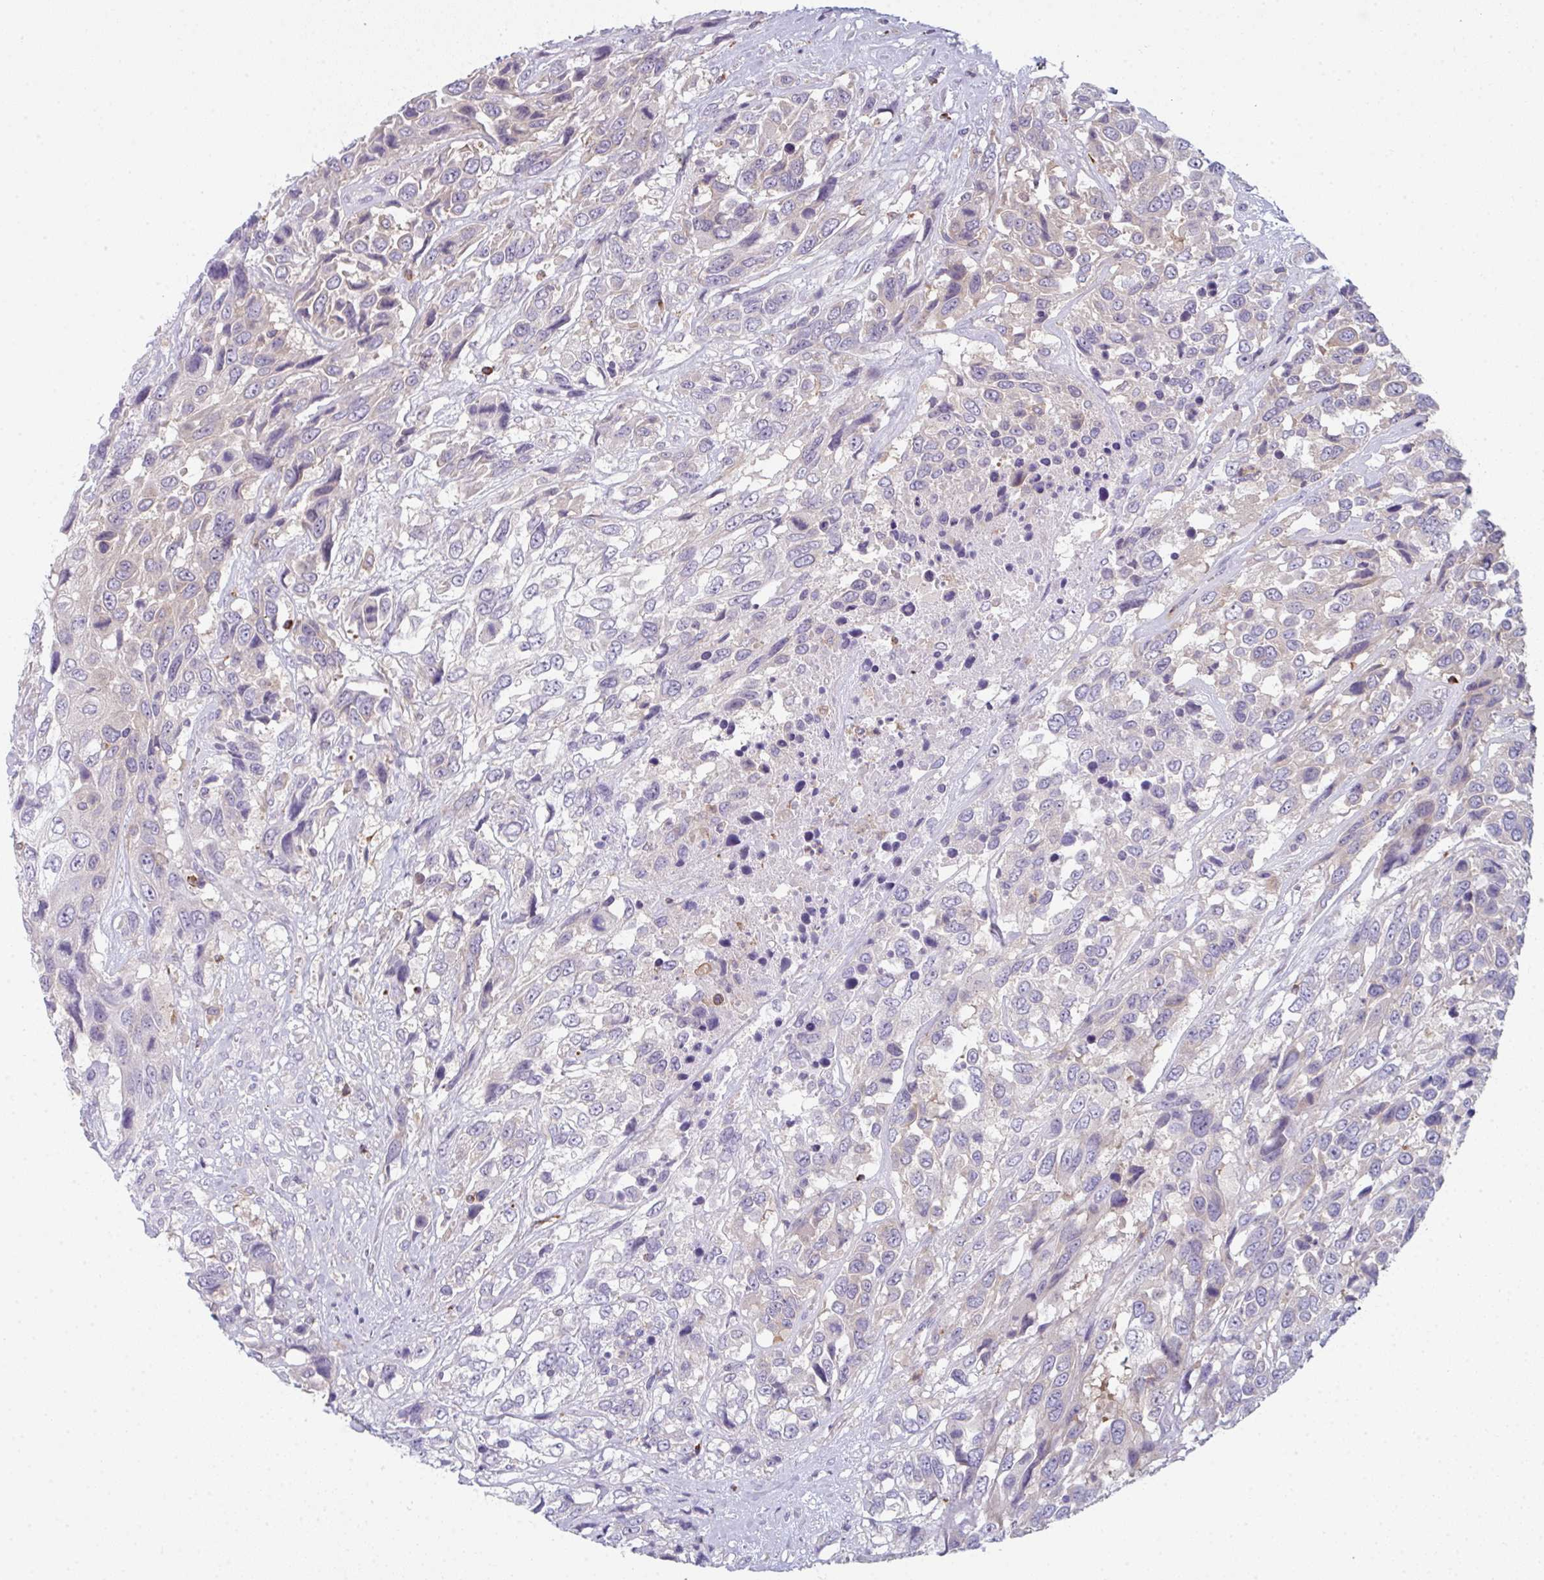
{"staining": {"intensity": "negative", "quantity": "none", "location": "none"}, "tissue": "urothelial cancer", "cell_type": "Tumor cells", "image_type": "cancer", "snomed": [{"axis": "morphology", "description": "Urothelial carcinoma, High grade"}, {"axis": "topography", "description": "Urinary bladder"}], "caption": "An immunohistochemistry micrograph of urothelial cancer is shown. There is no staining in tumor cells of urothelial cancer.", "gene": "CD80", "patient": {"sex": "female", "age": 70}}